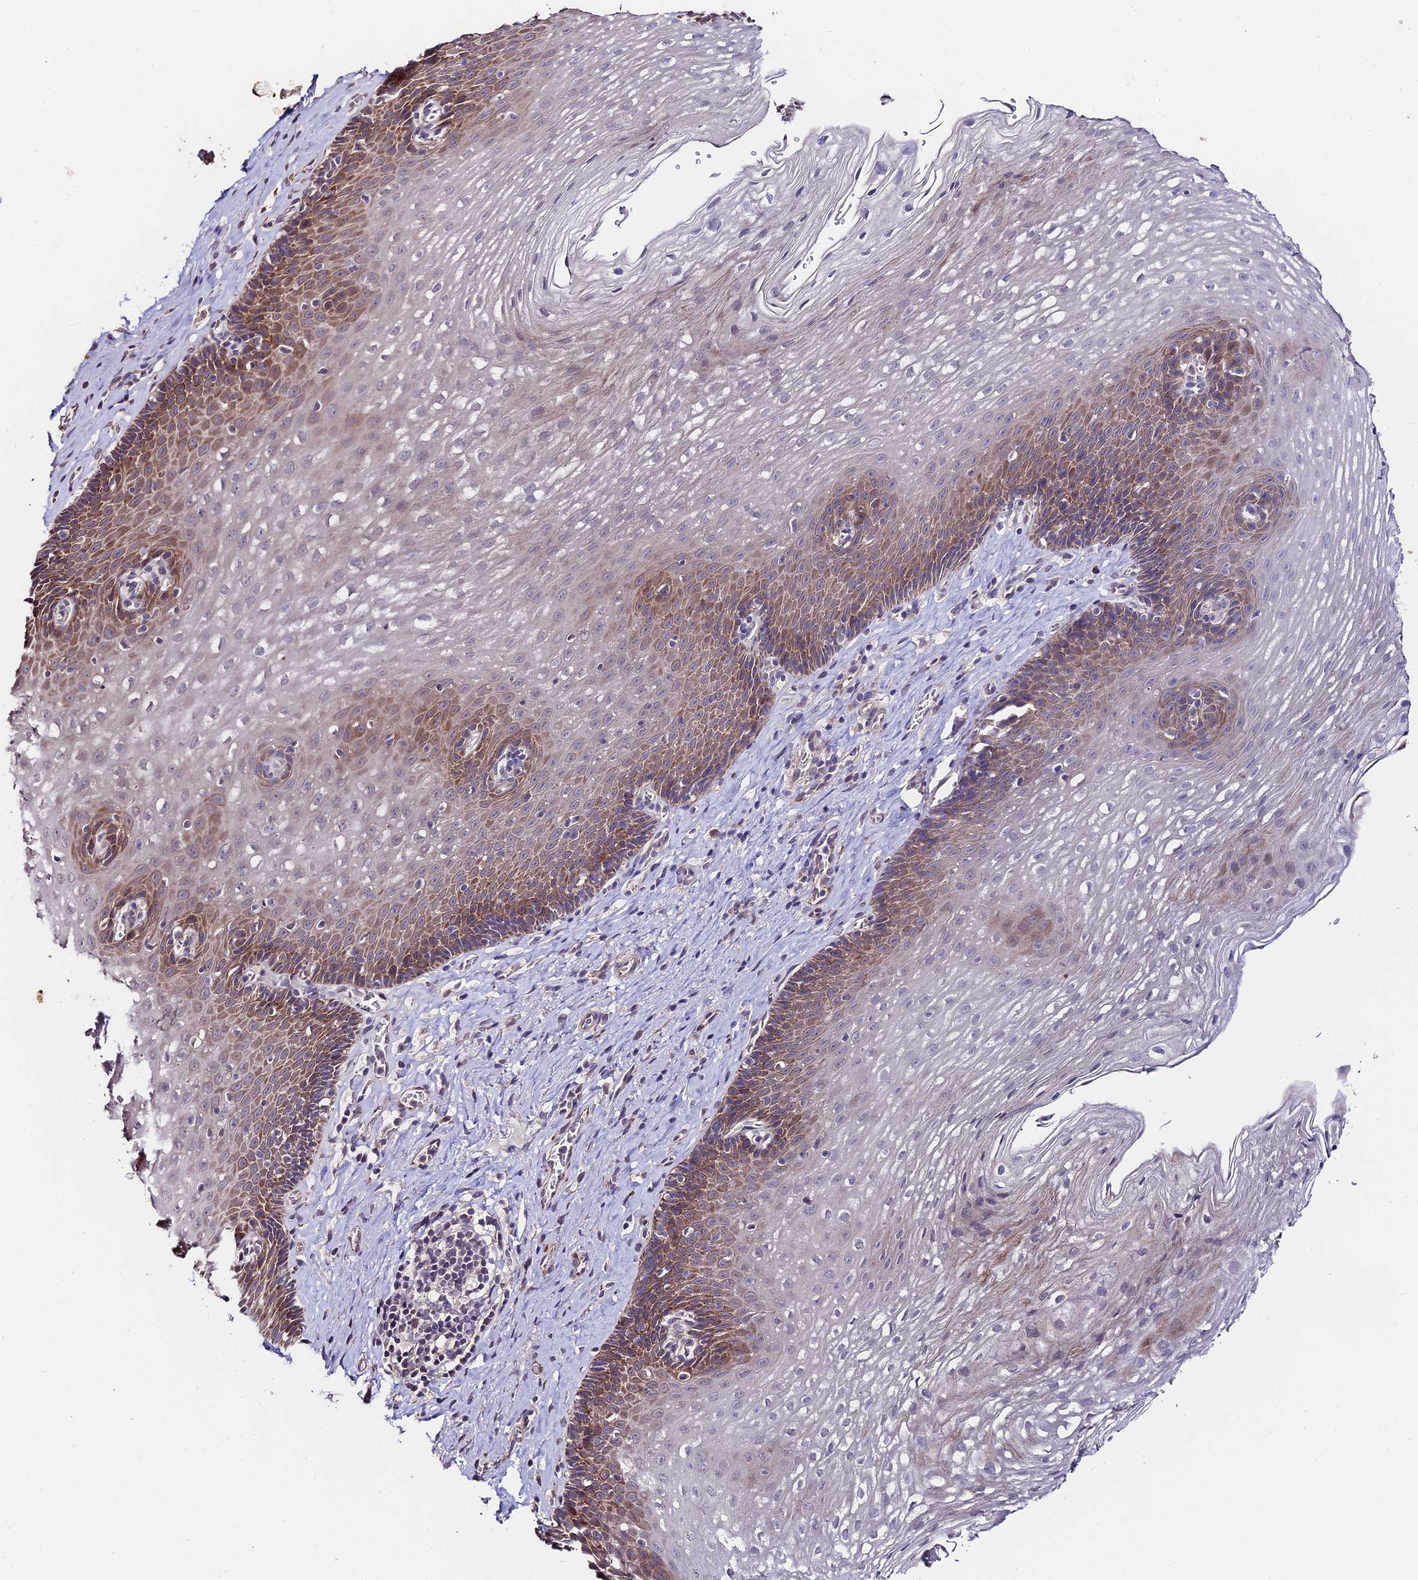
{"staining": {"intensity": "moderate", "quantity": "25%-75%", "location": "cytoplasmic/membranous,nuclear"}, "tissue": "esophagus", "cell_type": "Squamous epithelial cells", "image_type": "normal", "snomed": [{"axis": "morphology", "description": "Normal tissue, NOS"}, {"axis": "topography", "description": "Esophagus"}], "caption": "Immunohistochemical staining of unremarkable esophagus shows moderate cytoplasmic/membranous,nuclear protein staining in approximately 25%-75% of squamous epithelial cells. The protein is stained brown, and the nuclei are stained in blue (DAB (3,3'-diaminobenzidine) IHC with brightfield microscopy, high magnification).", "gene": "C3orf20", "patient": {"sex": "male", "age": 60}}